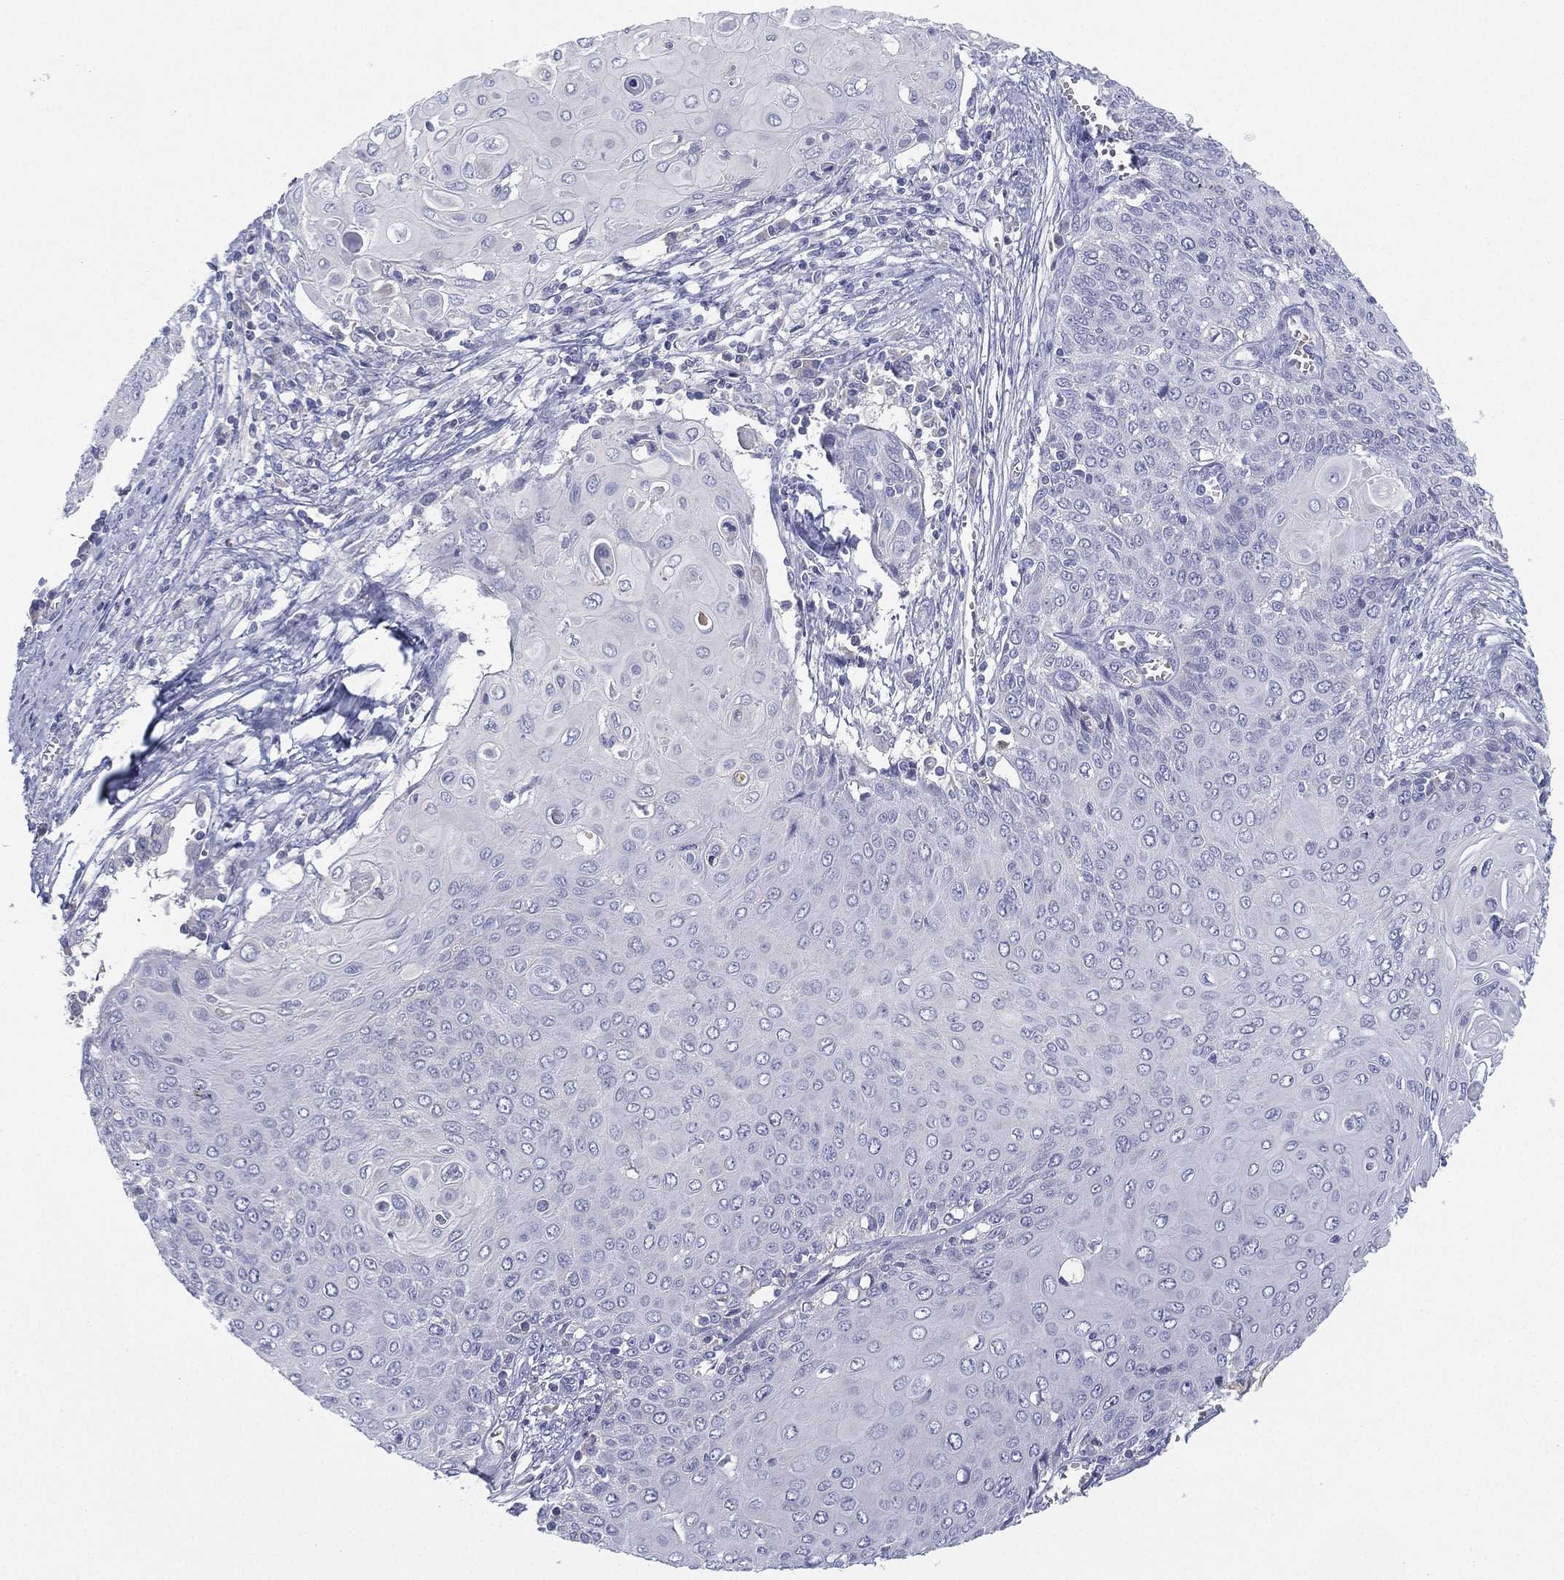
{"staining": {"intensity": "negative", "quantity": "none", "location": "none"}, "tissue": "cervical cancer", "cell_type": "Tumor cells", "image_type": "cancer", "snomed": [{"axis": "morphology", "description": "Squamous cell carcinoma, NOS"}, {"axis": "topography", "description": "Cervix"}], "caption": "Cervical cancer (squamous cell carcinoma) stained for a protein using immunohistochemistry (IHC) demonstrates no positivity tumor cells.", "gene": "CYP2D6", "patient": {"sex": "female", "age": 39}}